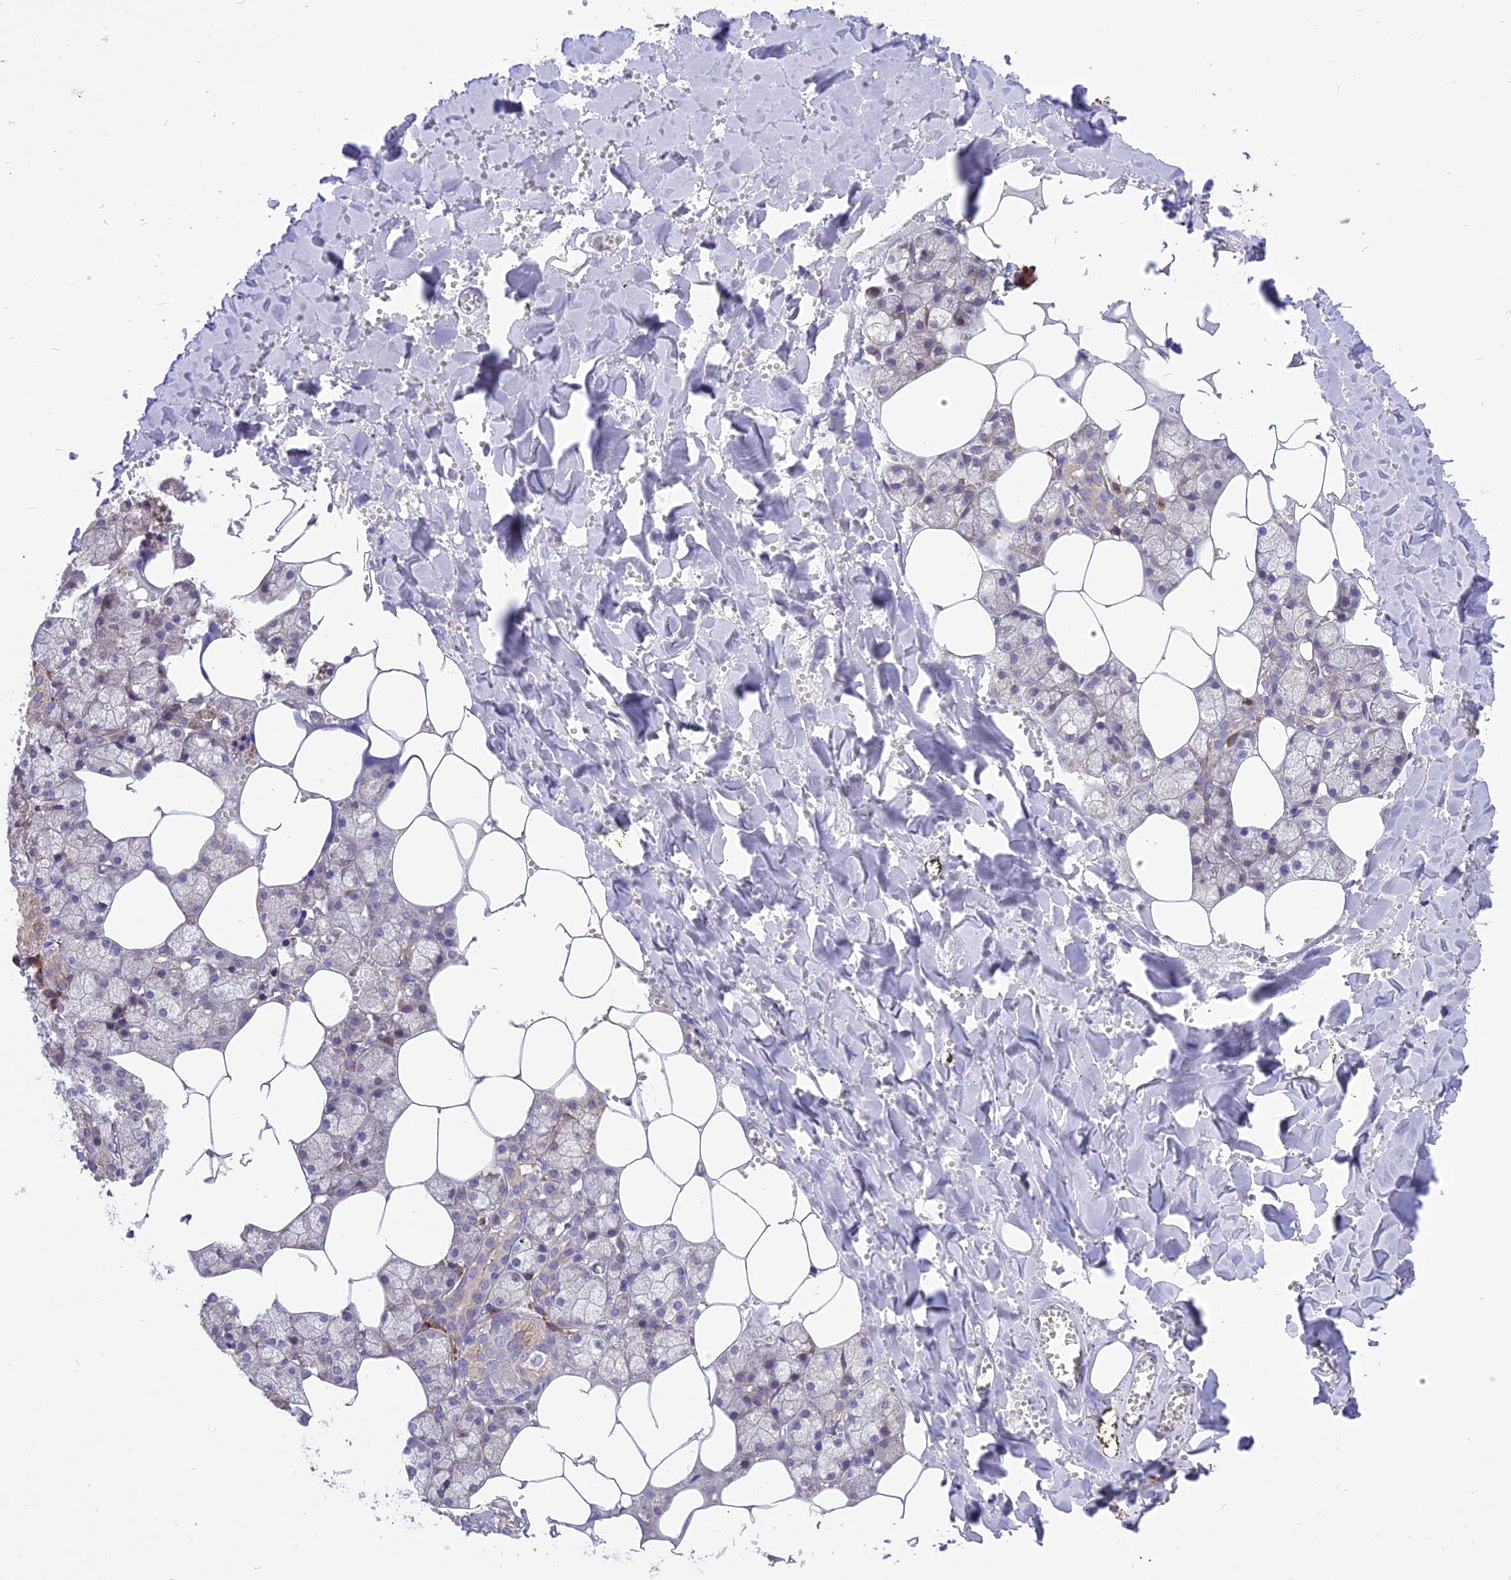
{"staining": {"intensity": "moderate", "quantity": "<25%", "location": "cytoplasmic/membranous"}, "tissue": "salivary gland", "cell_type": "Glandular cells", "image_type": "normal", "snomed": [{"axis": "morphology", "description": "Normal tissue, NOS"}, {"axis": "topography", "description": "Salivary gland"}], "caption": "Benign salivary gland displays moderate cytoplasmic/membranous expression in approximately <25% of glandular cells, visualized by immunohistochemistry. (IHC, brightfield microscopy, high magnification).", "gene": "ARMCX6", "patient": {"sex": "male", "age": 62}}